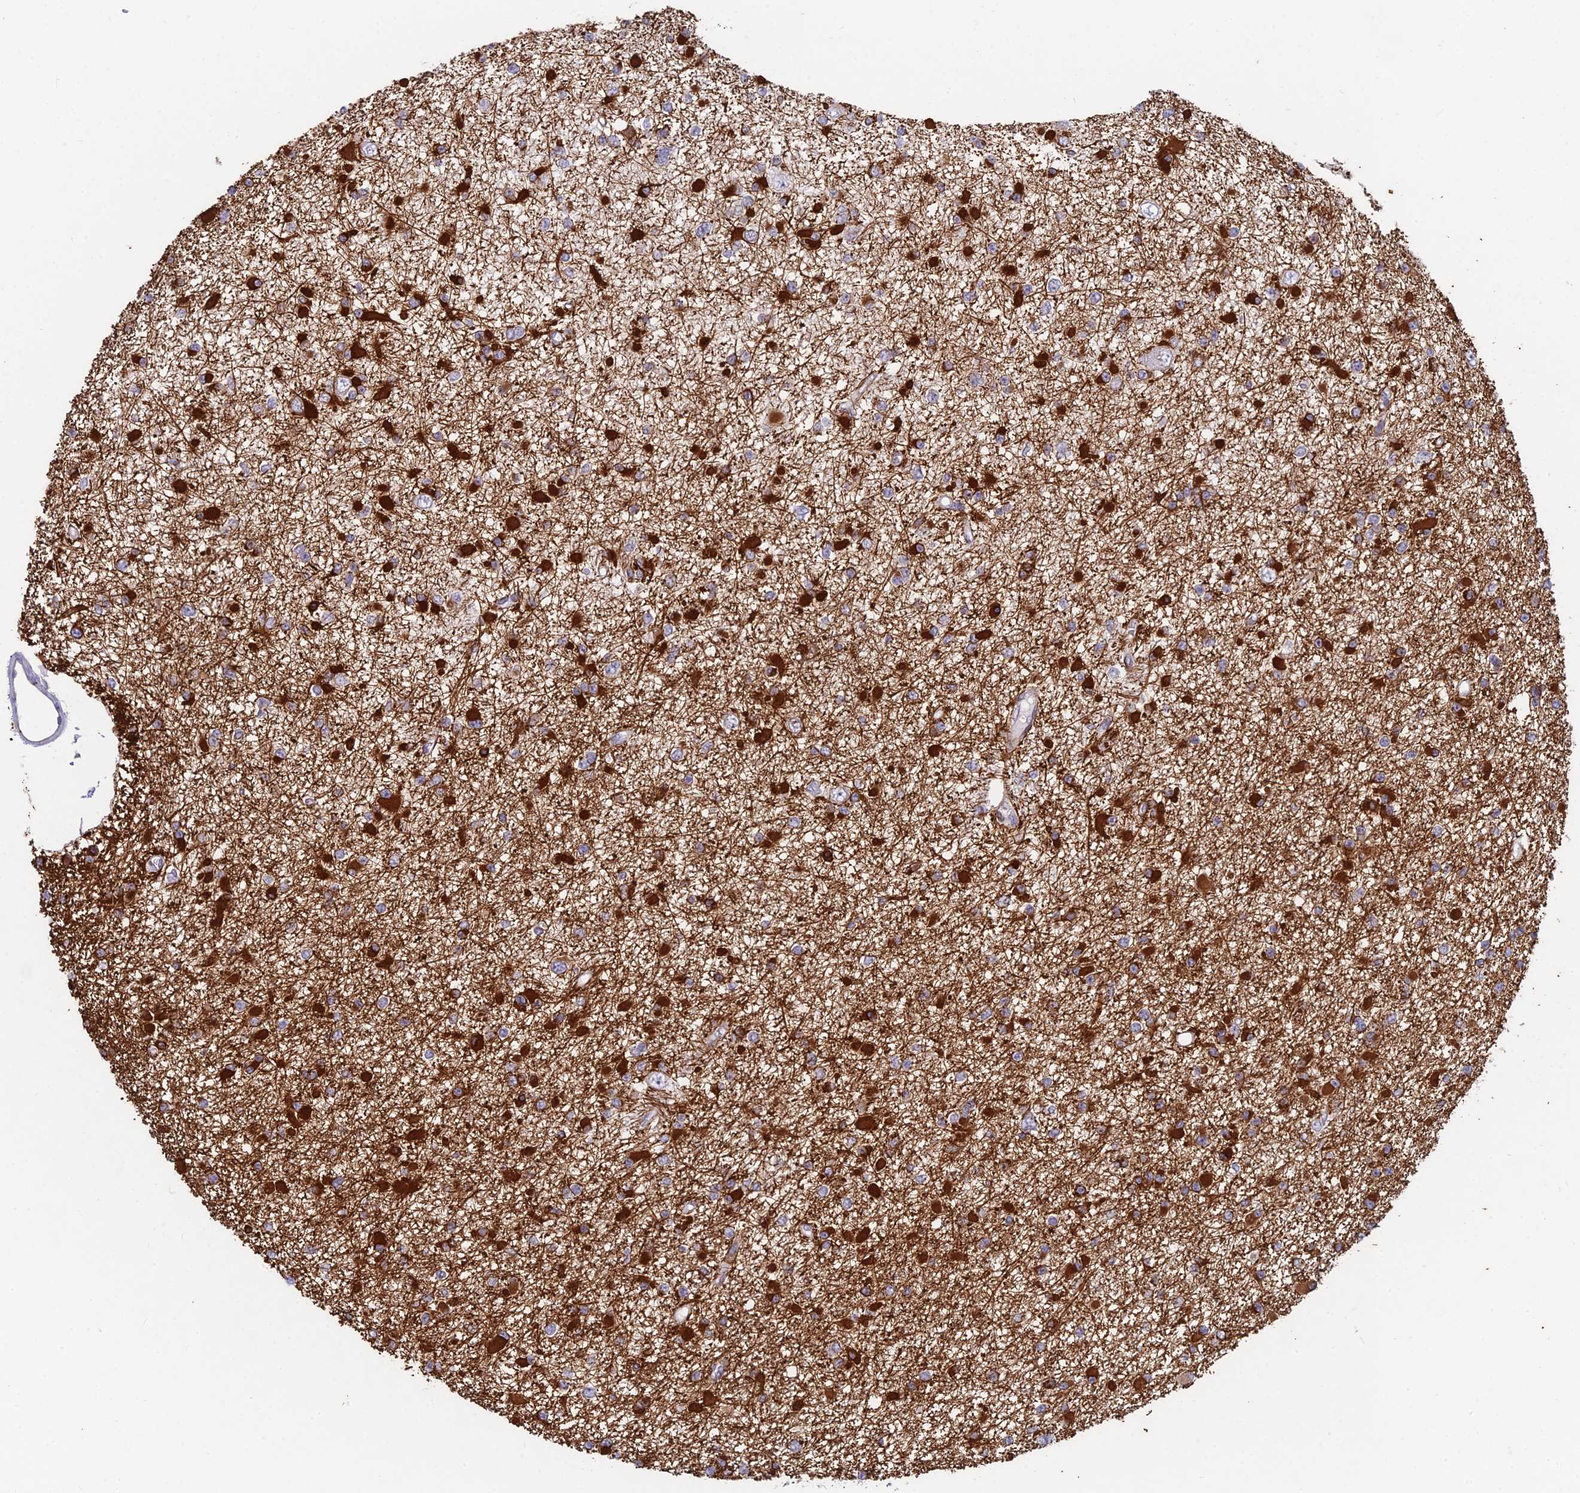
{"staining": {"intensity": "moderate", "quantity": "25%-75%", "location": "cytoplasmic/membranous"}, "tissue": "glioma", "cell_type": "Tumor cells", "image_type": "cancer", "snomed": [{"axis": "morphology", "description": "Glioma, malignant, Low grade"}, {"axis": "topography", "description": "Brain"}], "caption": "Immunohistochemistry (IHC) (DAB (3,3'-diaminobenzidine)) staining of glioma demonstrates moderate cytoplasmic/membranous protein positivity in about 25%-75% of tumor cells. The staining was performed using DAB to visualize the protein expression in brown, while the nuclei were stained in blue with hematoxylin (Magnification: 20x).", "gene": "PPP1R26", "patient": {"sex": "female", "age": 22}}